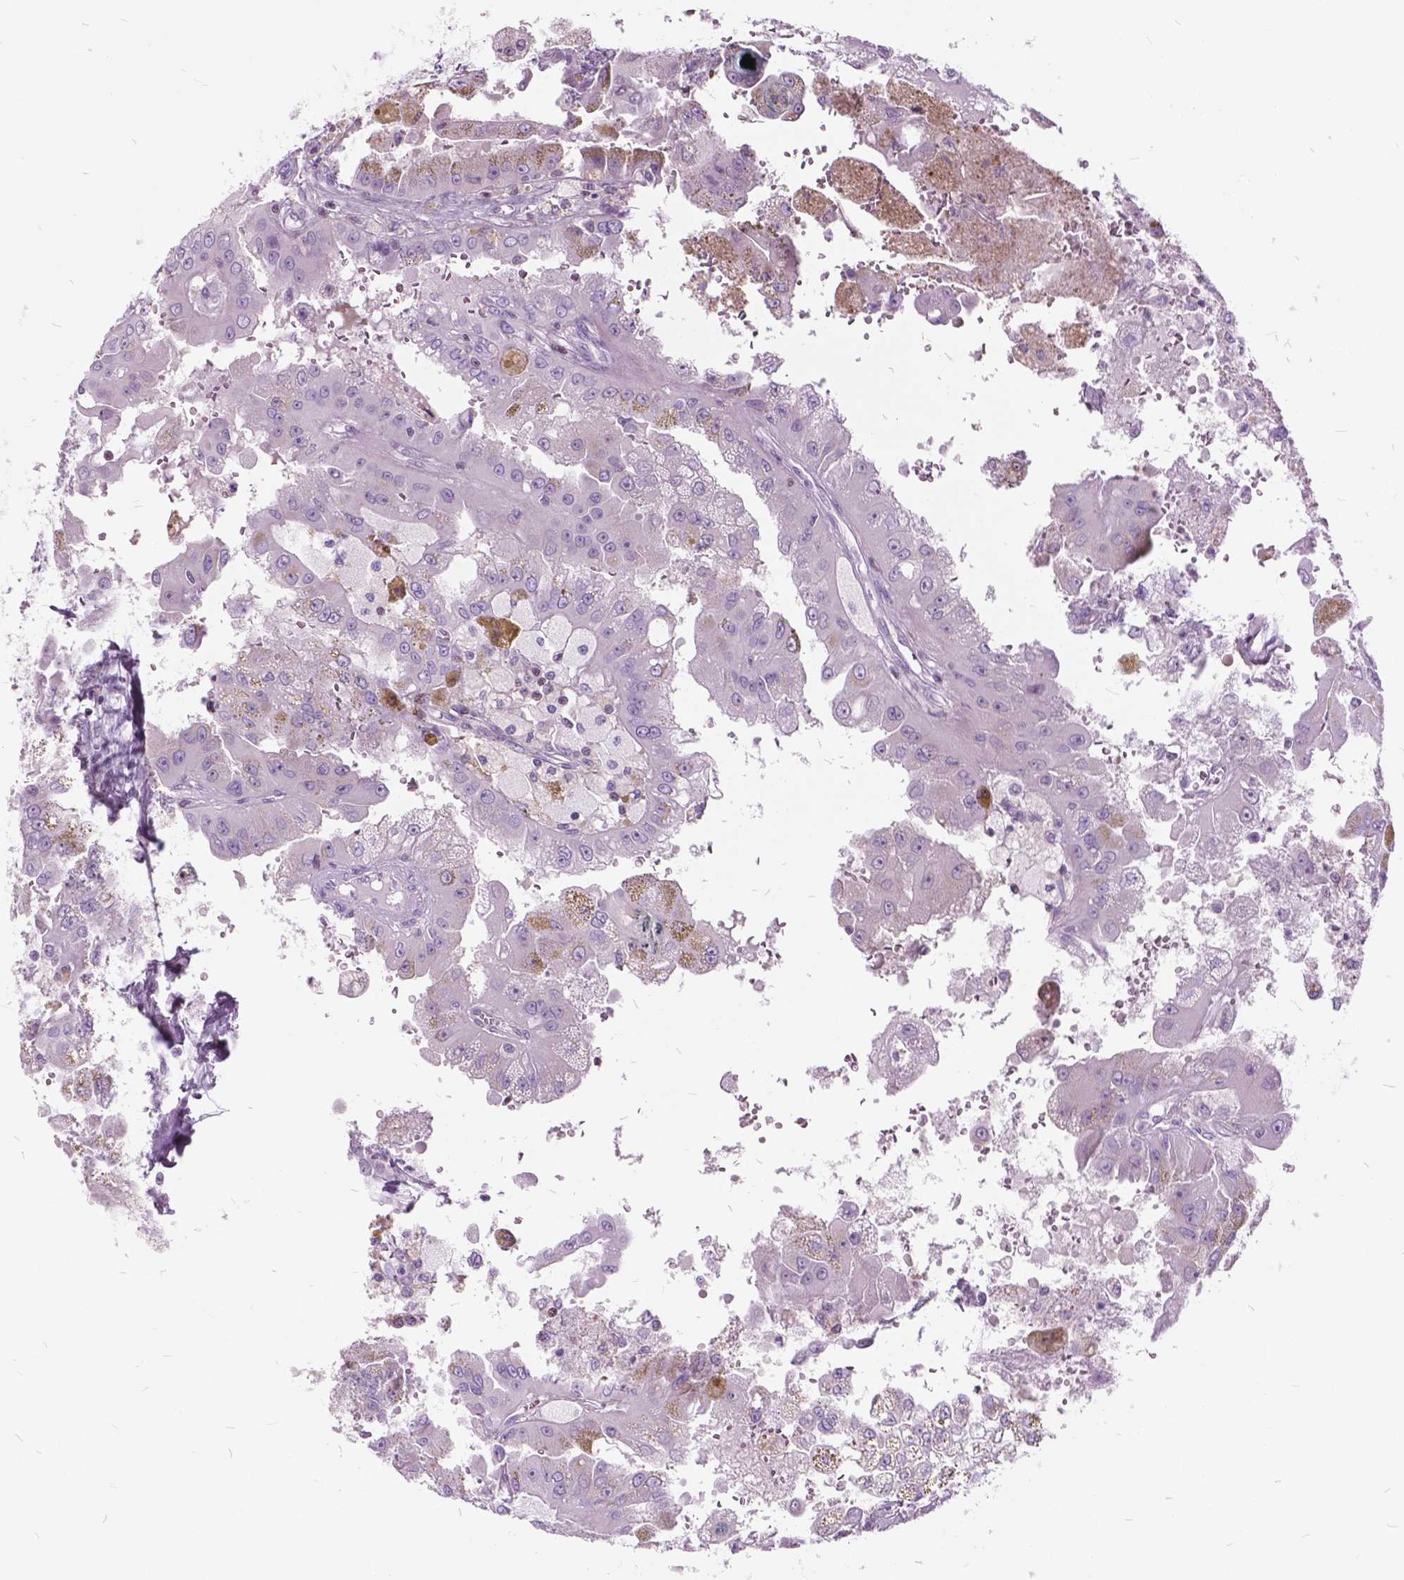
{"staining": {"intensity": "negative", "quantity": "none", "location": "none"}, "tissue": "renal cancer", "cell_type": "Tumor cells", "image_type": "cancer", "snomed": [{"axis": "morphology", "description": "Adenocarcinoma, NOS"}, {"axis": "topography", "description": "Kidney"}], "caption": "A histopathology image of renal cancer (adenocarcinoma) stained for a protein shows no brown staining in tumor cells.", "gene": "SP140", "patient": {"sex": "male", "age": 58}}